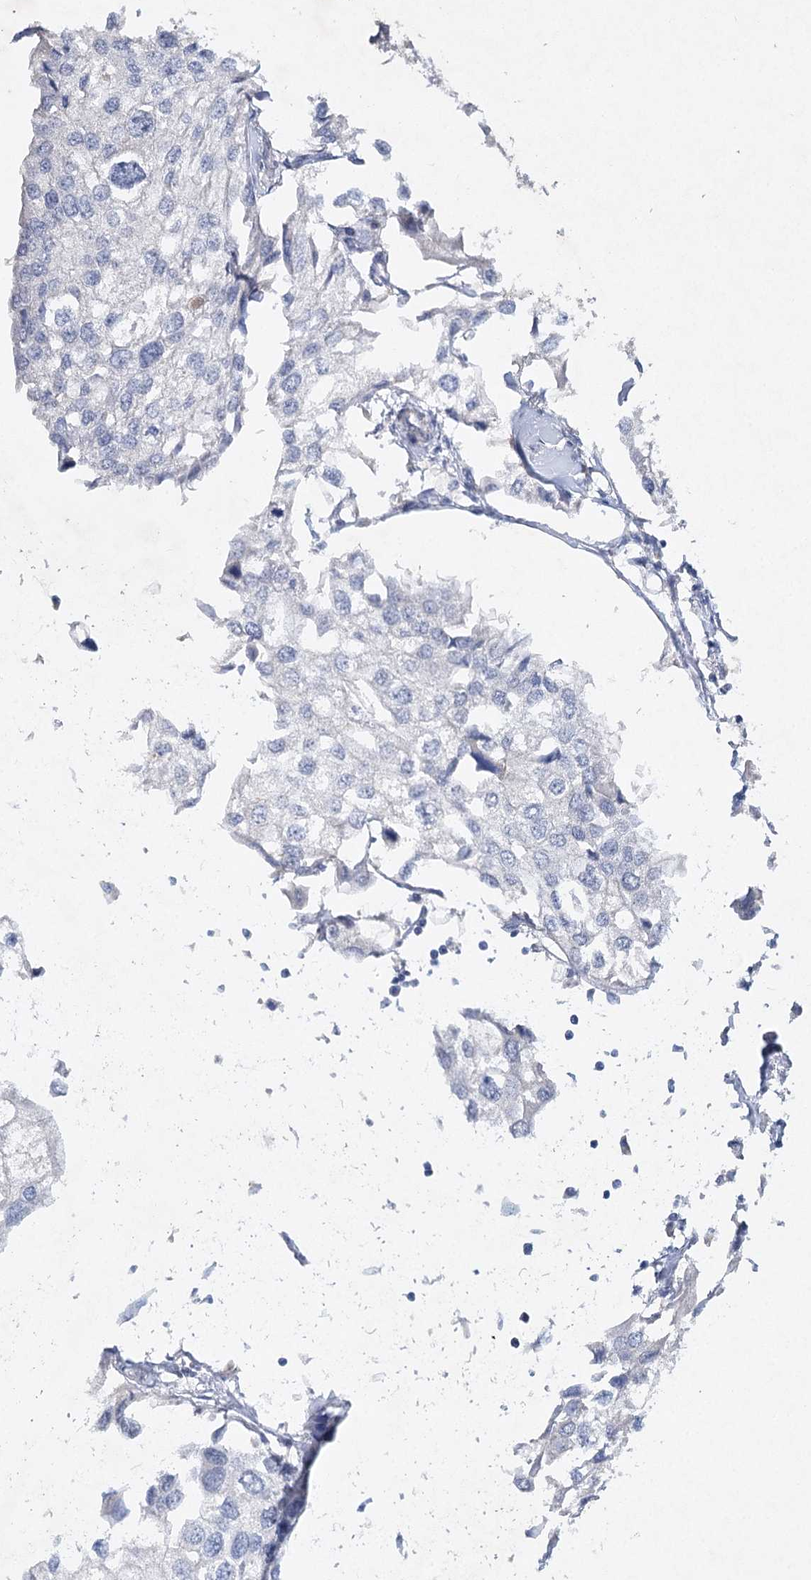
{"staining": {"intensity": "negative", "quantity": "none", "location": "none"}, "tissue": "urothelial cancer", "cell_type": "Tumor cells", "image_type": "cancer", "snomed": [{"axis": "morphology", "description": "Urothelial carcinoma, High grade"}, {"axis": "topography", "description": "Urinary bladder"}], "caption": "This is an immunohistochemistry image of human urothelial cancer. There is no staining in tumor cells.", "gene": "RFX6", "patient": {"sex": "male", "age": 64}}